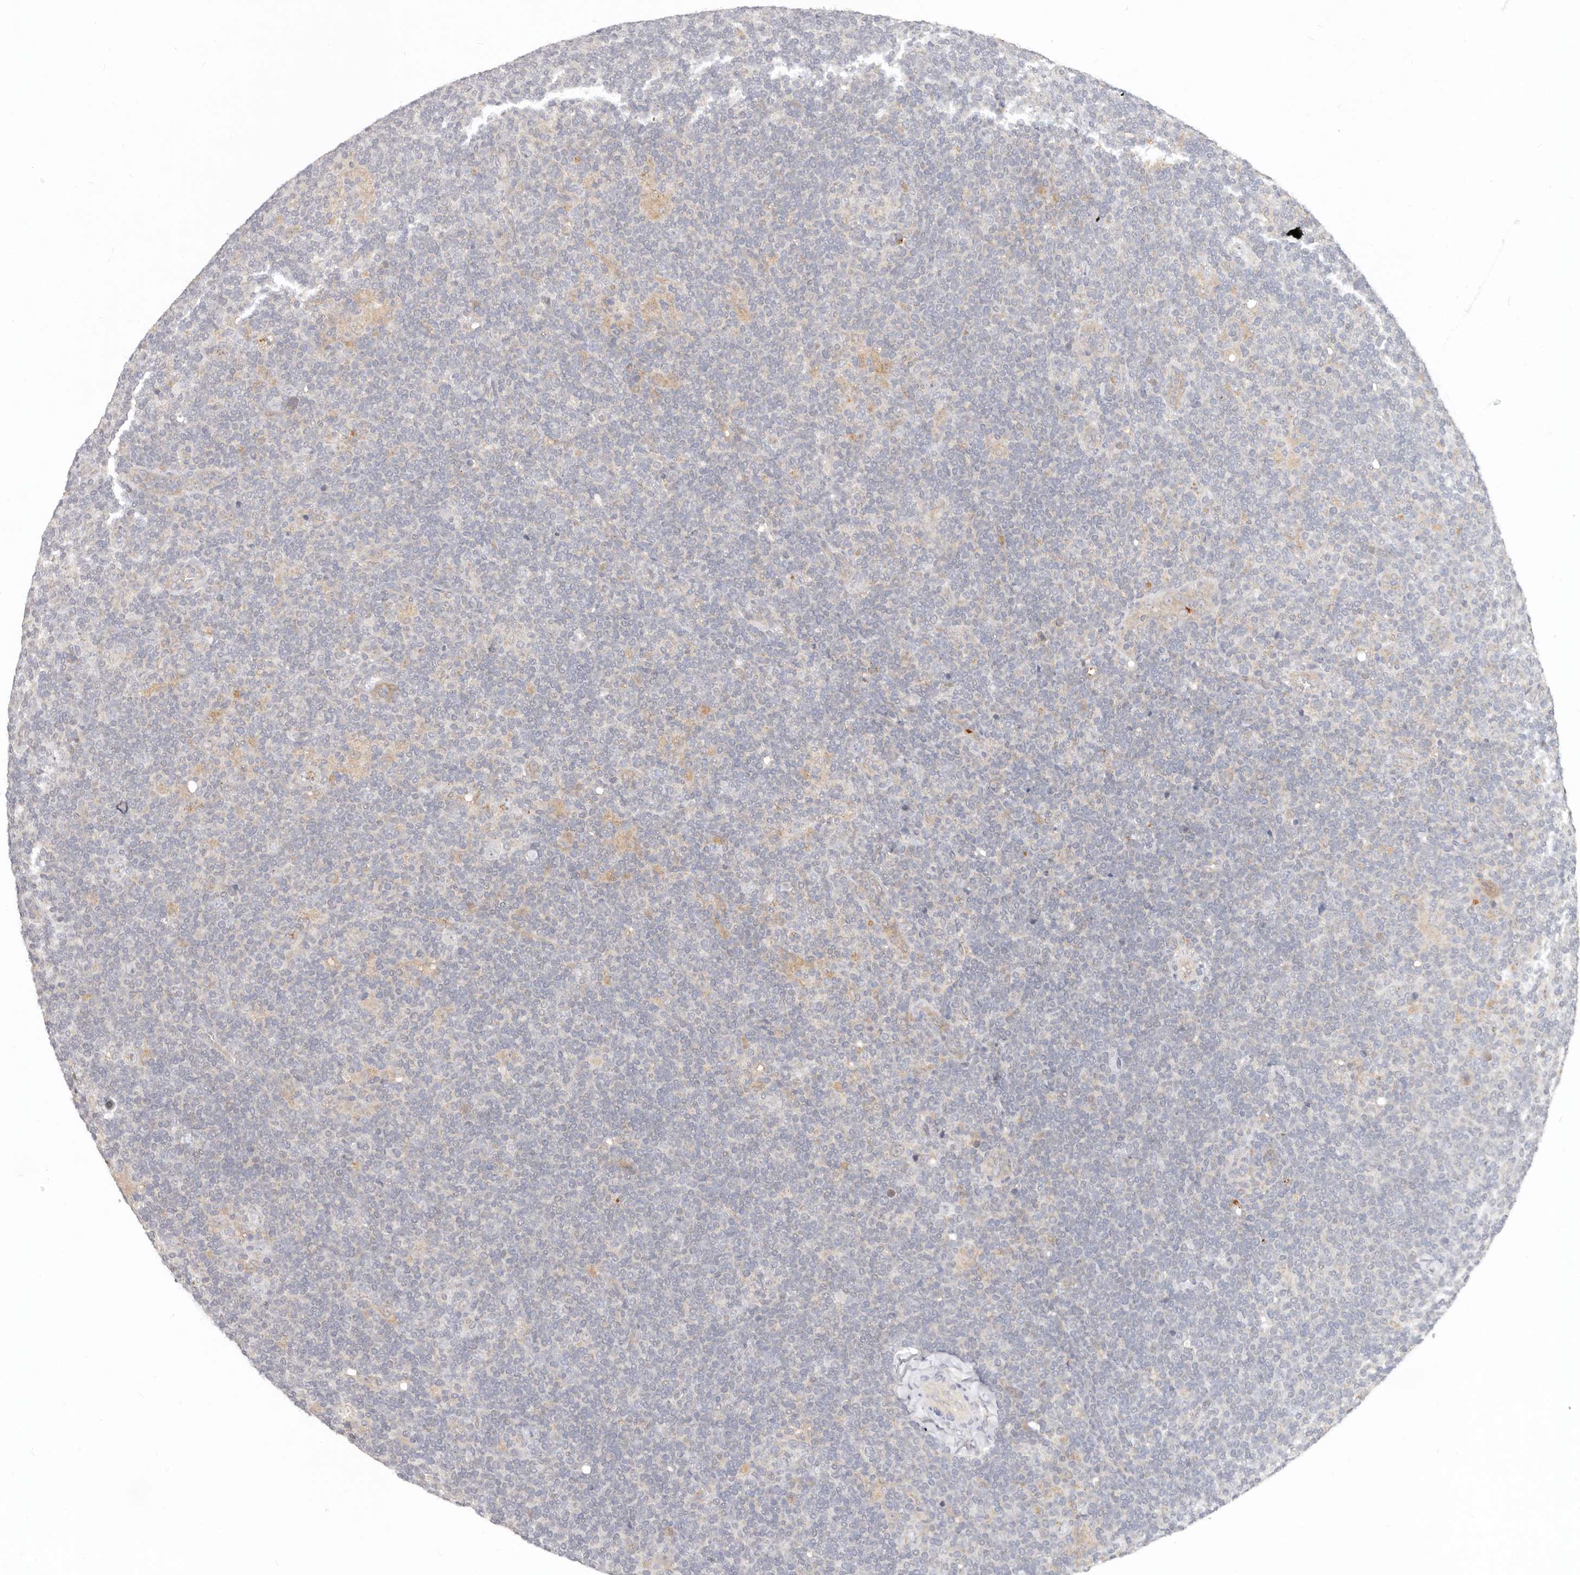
{"staining": {"intensity": "negative", "quantity": "none", "location": "none"}, "tissue": "lymphoma", "cell_type": "Tumor cells", "image_type": "cancer", "snomed": [{"axis": "morphology", "description": "Hodgkin's disease, NOS"}, {"axis": "topography", "description": "Lymph node"}], "caption": "DAB immunohistochemical staining of Hodgkin's disease exhibits no significant positivity in tumor cells.", "gene": "USP49", "patient": {"sex": "female", "age": 57}}